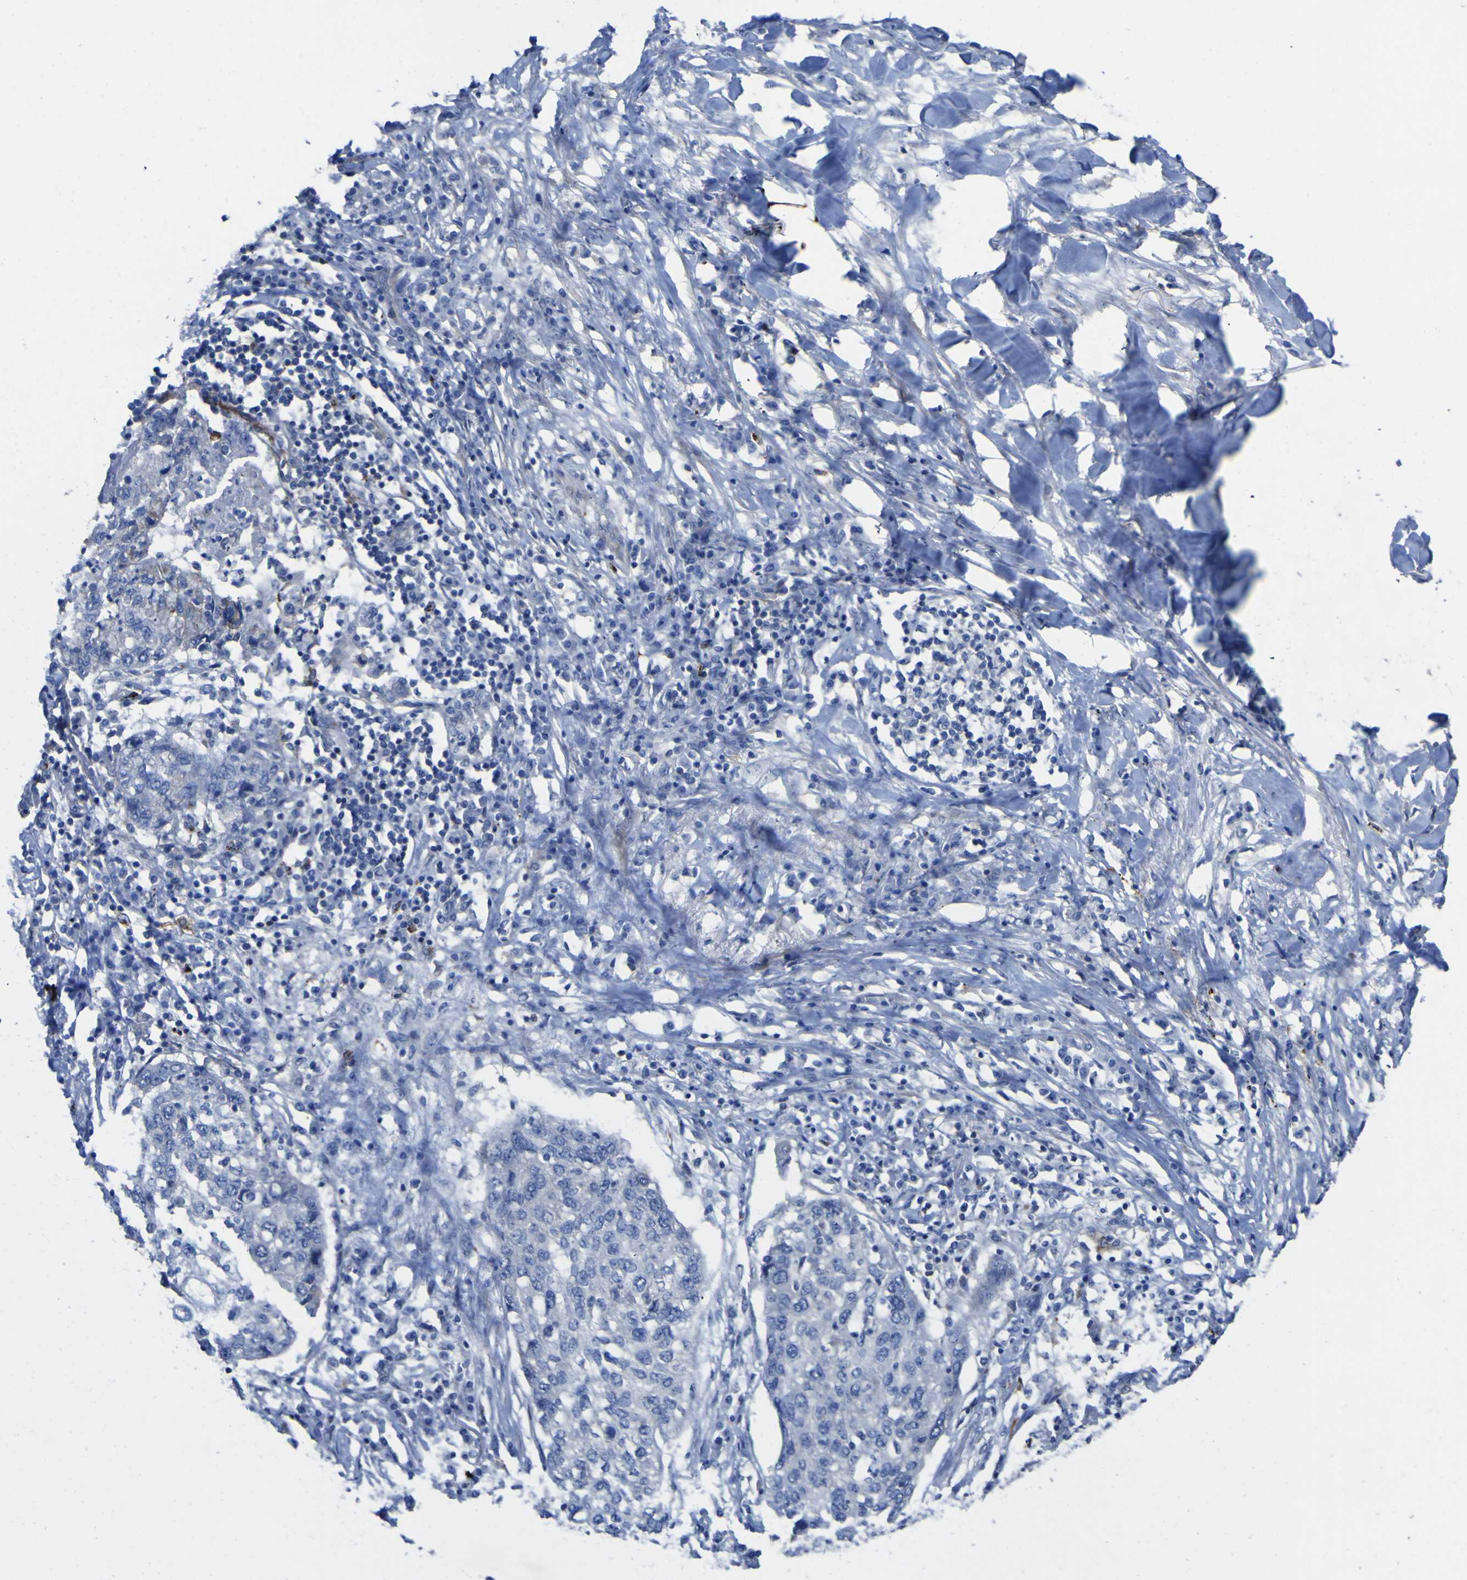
{"staining": {"intensity": "negative", "quantity": "none", "location": "none"}, "tissue": "lung cancer", "cell_type": "Tumor cells", "image_type": "cancer", "snomed": [{"axis": "morphology", "description": "Squamous cell carcinoma, NOS"}, {"axis": "topography", "description": "Lung"}], "caption": "Lung cancer (squamous cell carcinoma) was stained to show a protein in brown. There is no significant expression in tumor cells.", "gene": "AGO4", "patient": {"sex": "female", "age": 63}}